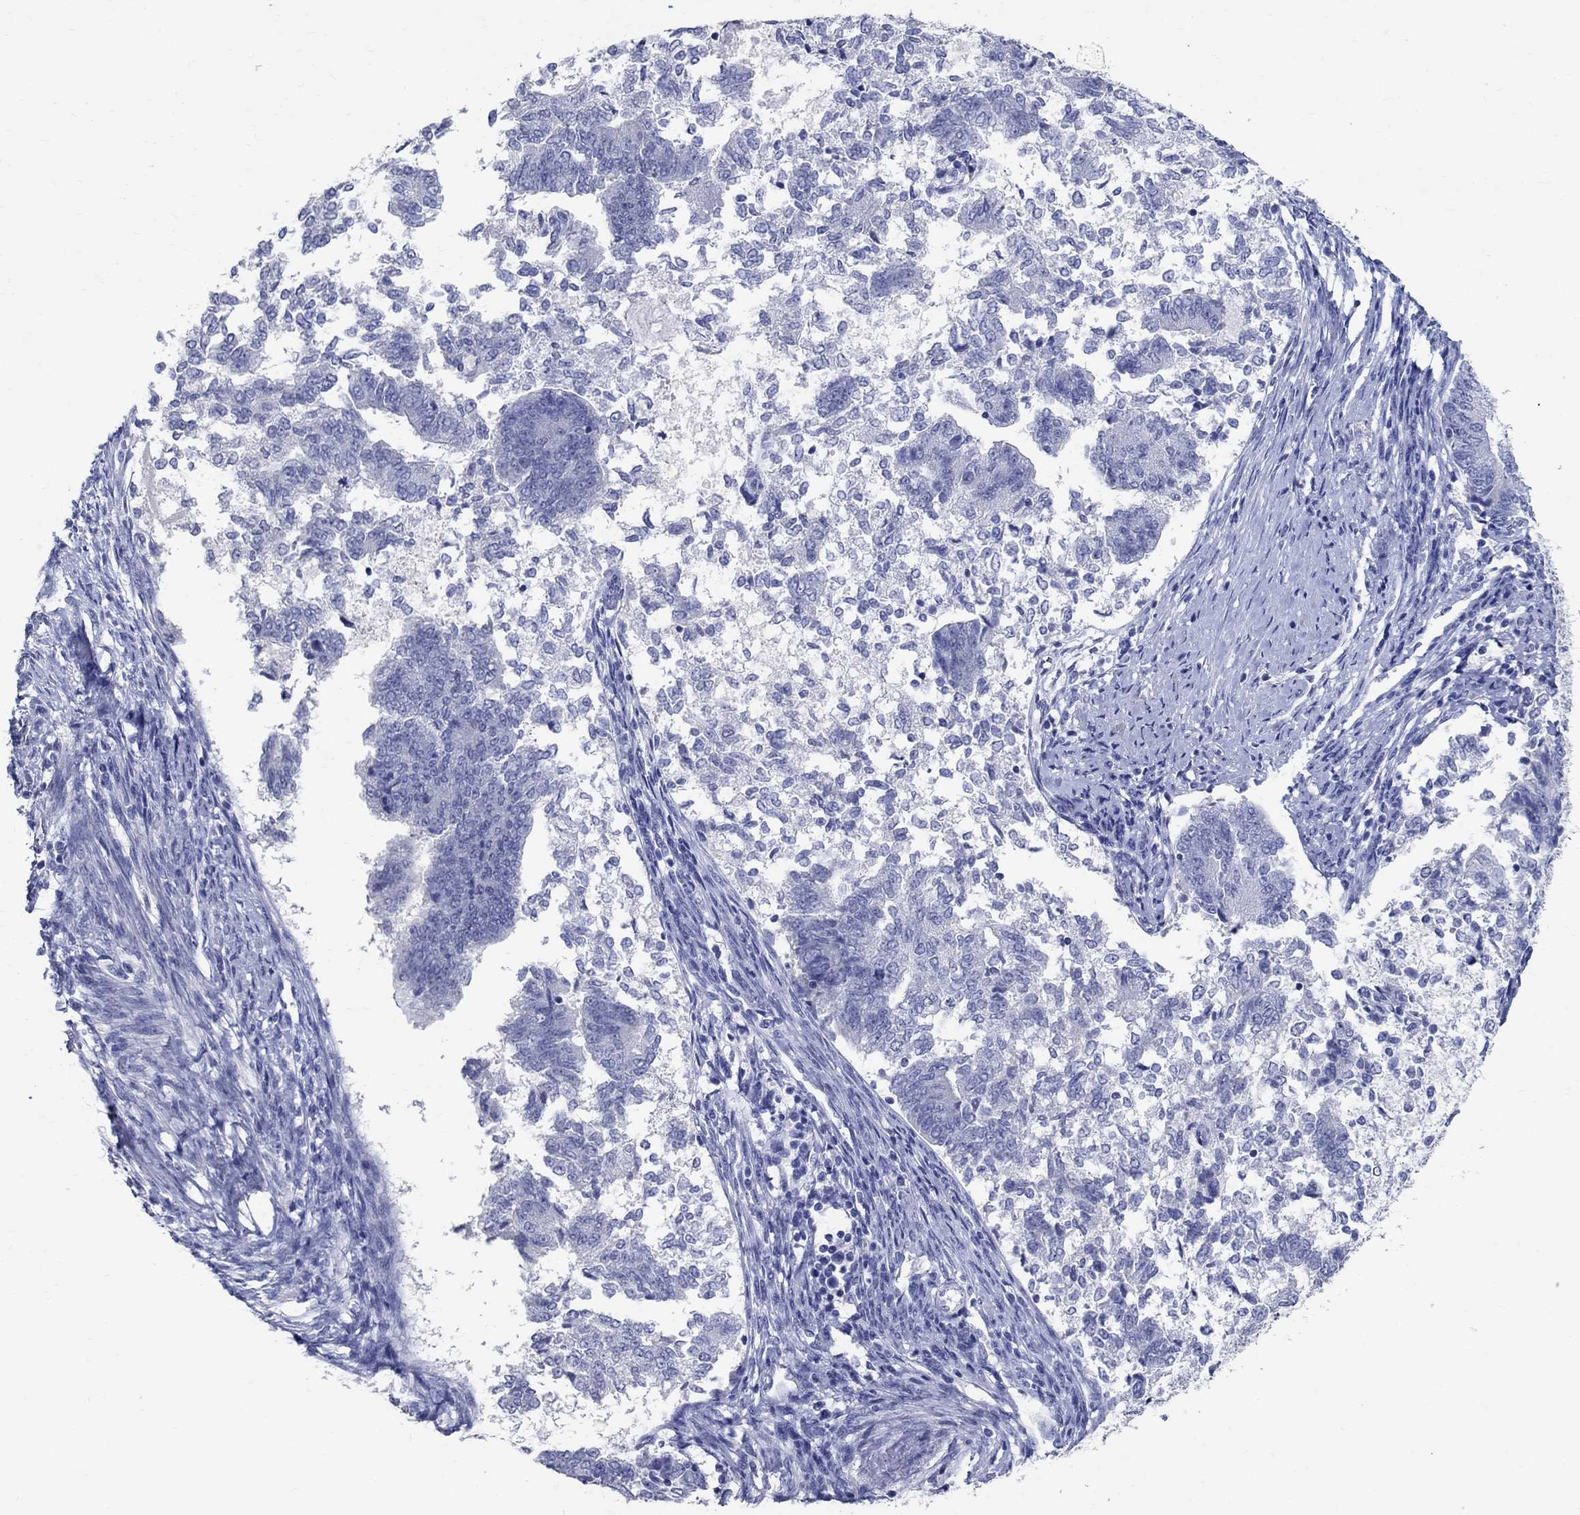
{"staining": {"intensity": "negative", "quantity": "none", "location": "none"}, "tissue": "endometrial cancer", "cell_type": "Tumor cells", "image_type": "cancer", "snomed": [{"axis": "morphology", "description": "Adenocarcinoma, NOS"}, {"axis": "topography", "description": "Endometrium"}], "caption": "DAB (3,3'-diaminobenzidine) immunohistochemical staining of human endometrial cancer demonstrates no significant expression in tumor cells.", "gene": "SOX2", "patient": {"sex": "female", "age": 65}}